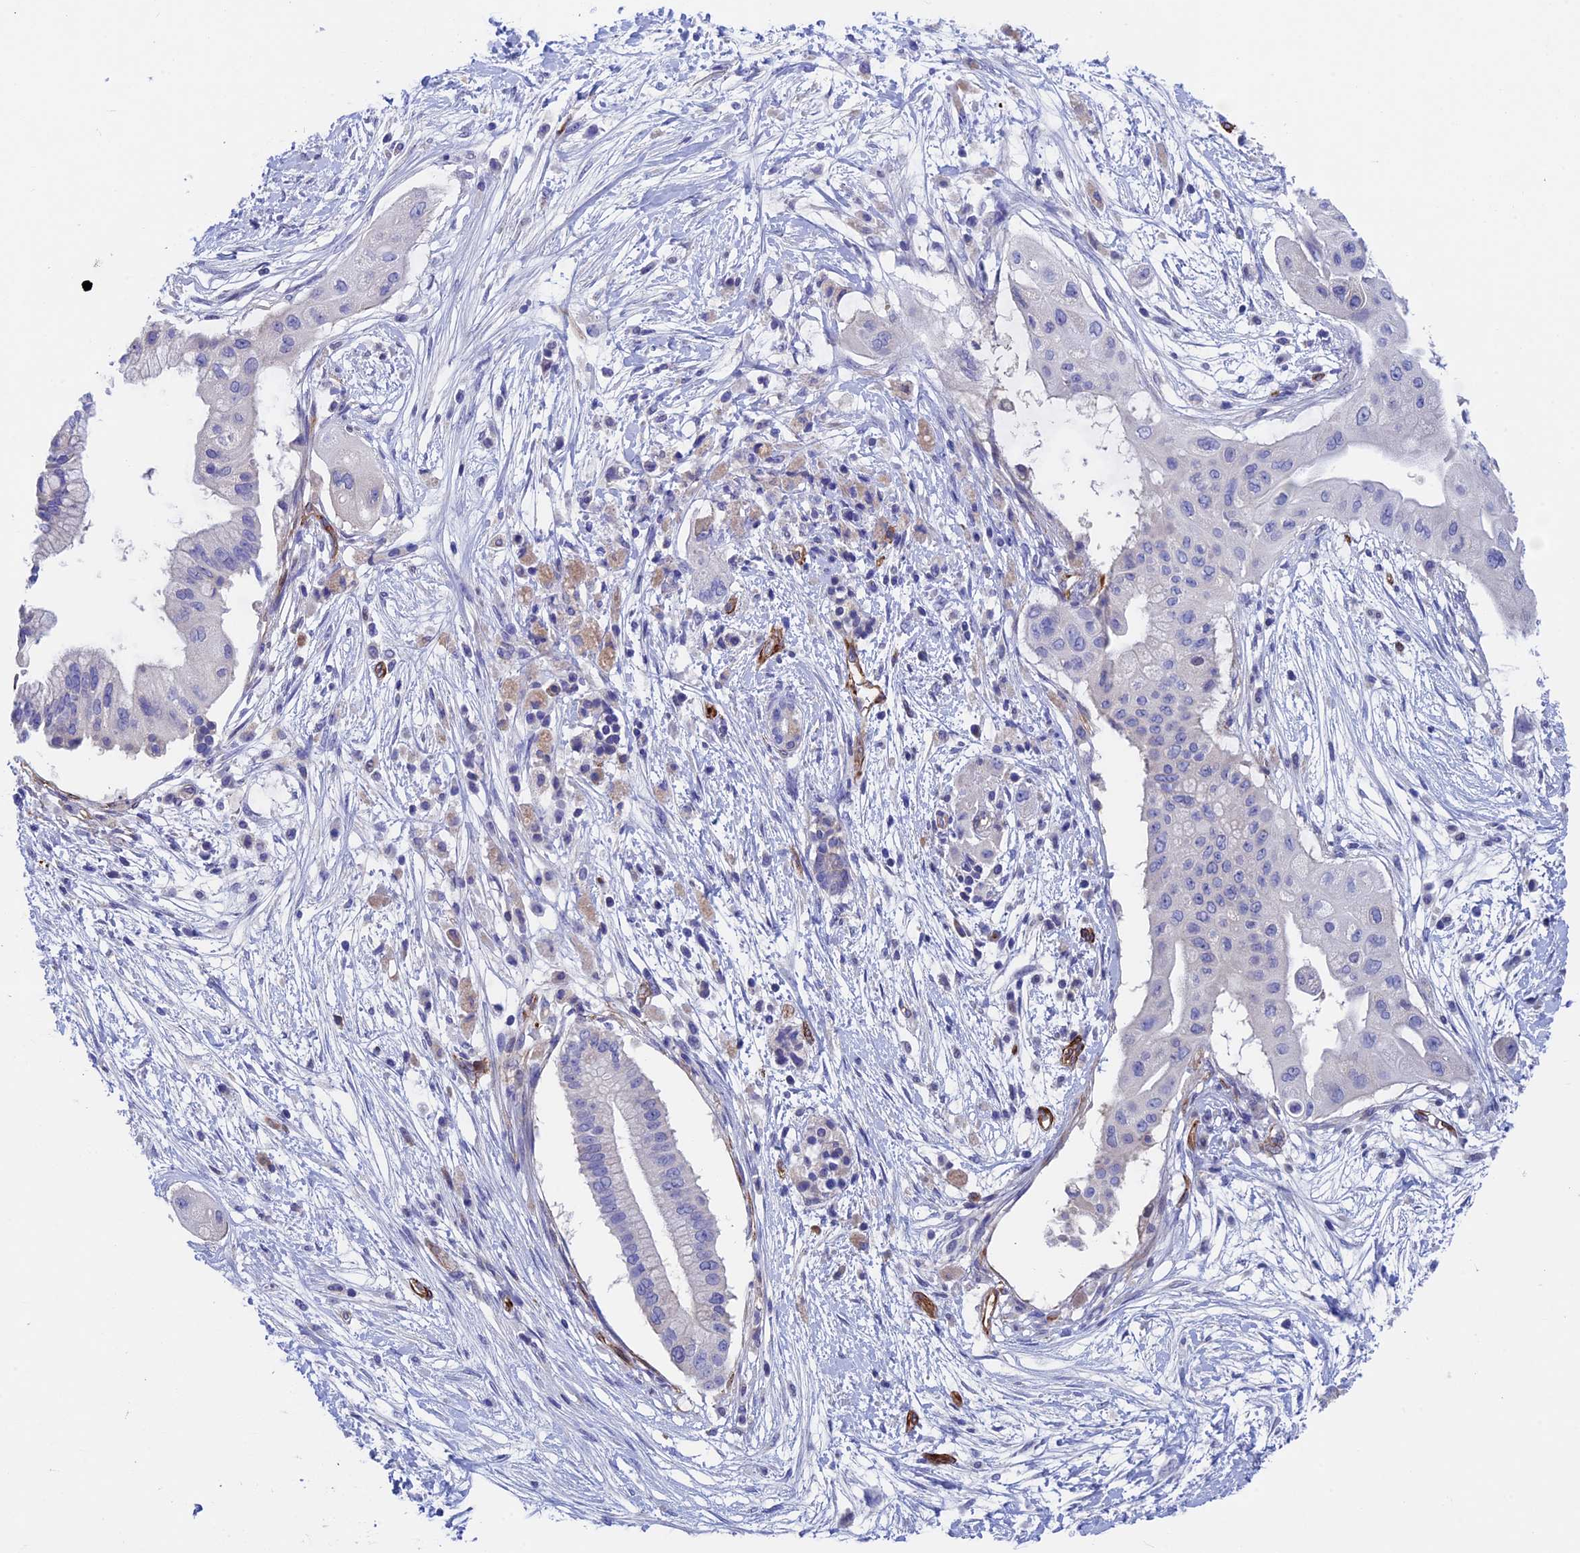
{"staining": {"intensity": "negative", "quantity": "none", "location": "none"}, "tissue": "pancreatic cancer", "cell_type": "Tumor cells", "image_type": "cancer", "snomed": [{"axis": "morphology", "description": "Adenocarcinoma, NOS"}, {"axis": "topography", "description": "Pancreas"}], "caption": "Immunohistochemistry histopathology image of human pancreatic cancer (adenocarcinoma) stained for a protein (brown), which demonstrates no staining in tumor cells.", "gene": "INSYN1", "patient": {"sex": "male", "age": 68}}